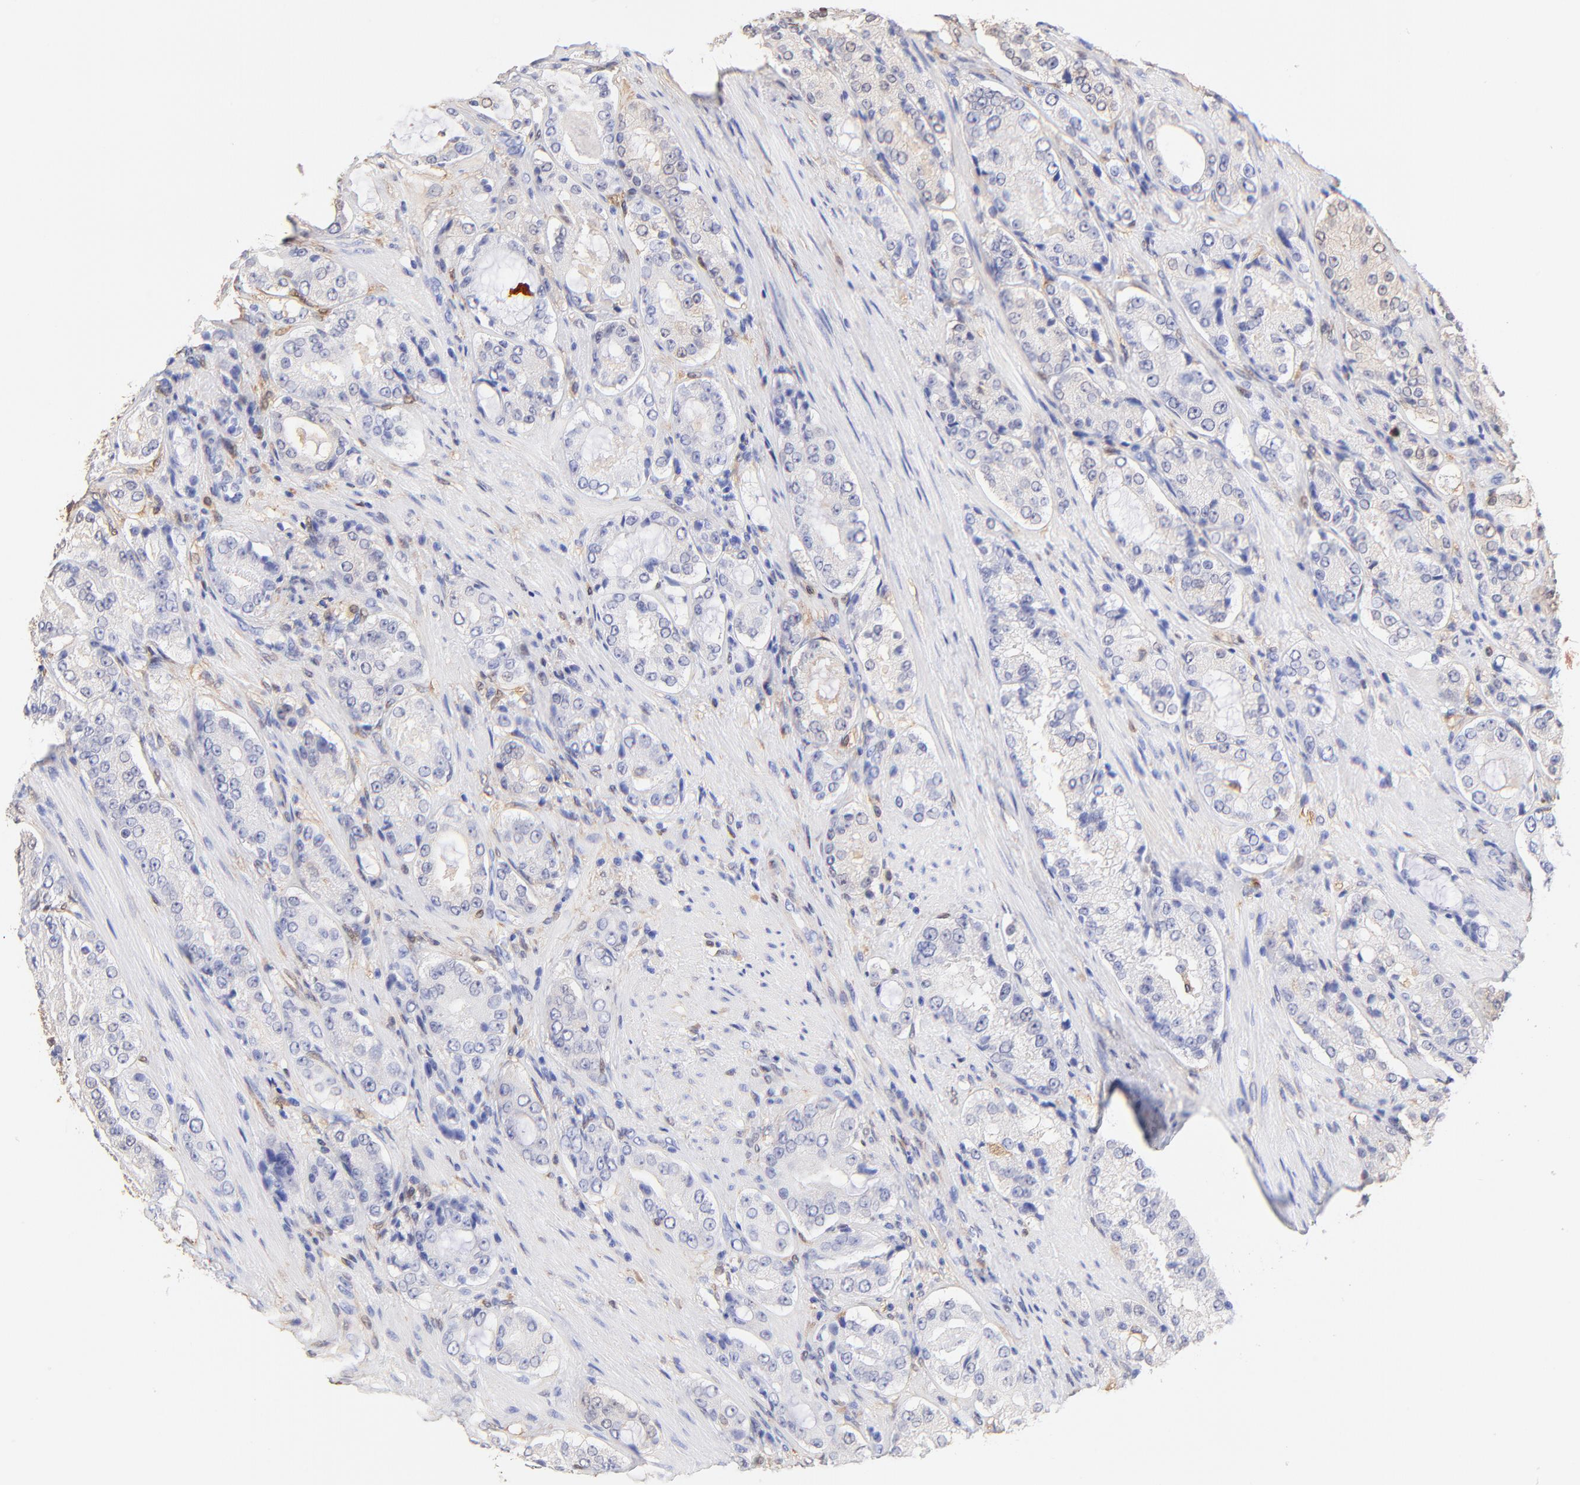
{"staining": {"intensity": "negative", "quantity": "none", "location": "none"}, "tissue": "prostate cancer", "cell_type": "Tumor cells", "image_type": "cancer", "snomed": [{"axis": "morphology", "description": "Adenocarcinoma, High grade"}, {"axis": "topography", "description": "Prostate"}], "caption": "Prostate high-grade adenocarcinoma stained for a protein using immunohistochemistry exhibits no positivity tumor cells.", "gene": "ALDH1A1", "patient": {"sex": "male", "age": 72}}